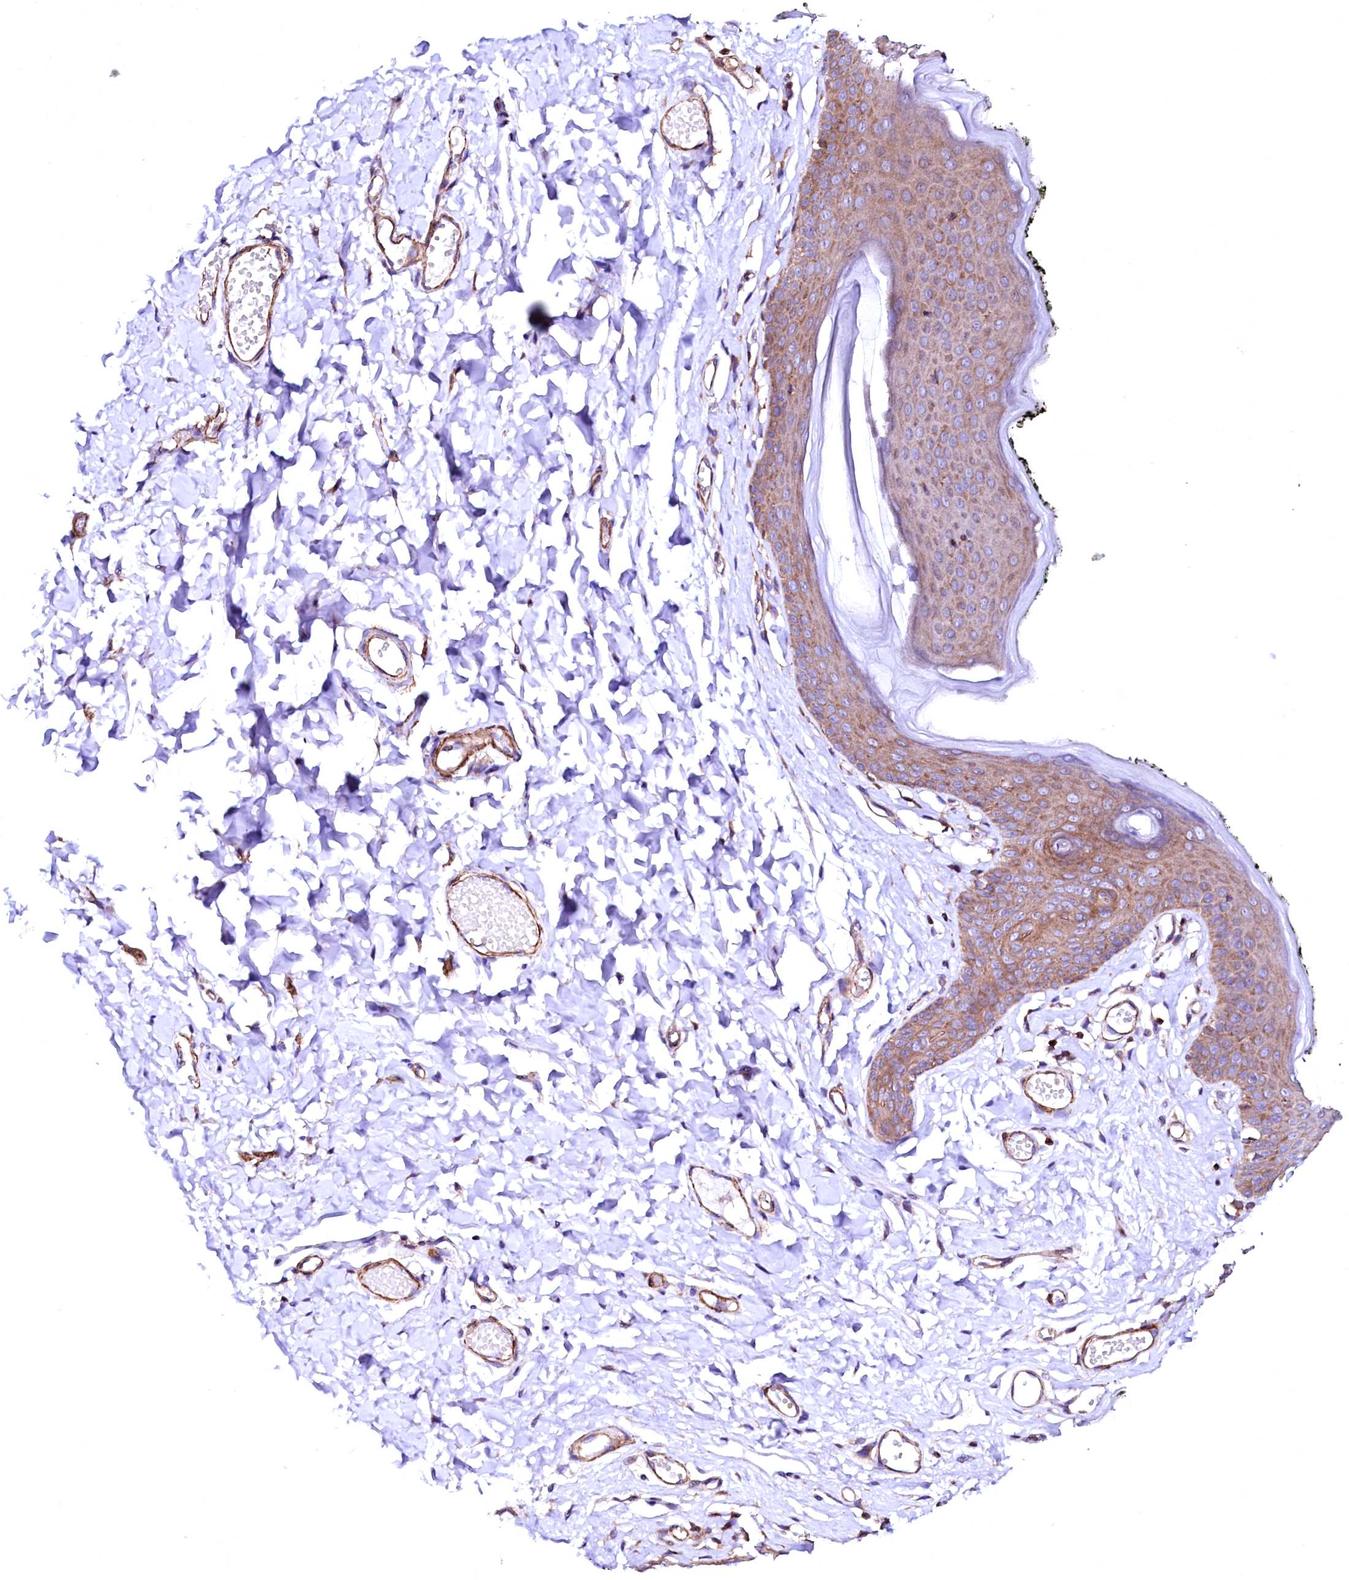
{"staining": {"intensity": "moderate", "quantity": "25%-75%", "location": "cytoplasmic/membranous"}, "tissue": "skin", "cell_type": "Epidermal cells", "image_type": "normal", "snomed": [{"axis": "morphology", "description": "Normal tissue, NOS"}, {"axis": "morphology", "description": "Inflammation, NOS"}, {"axis": "topography", "description": "Vulva"}], "caption": "Skin stained with DAB immunohistochemistry (IHC) displays medium levels of moderate cytoplasmic/membranous positivity in about 25%-75% of epidermal cells.", "gene": "GPR176", "patient": {"sex": "female", "age": 84}}